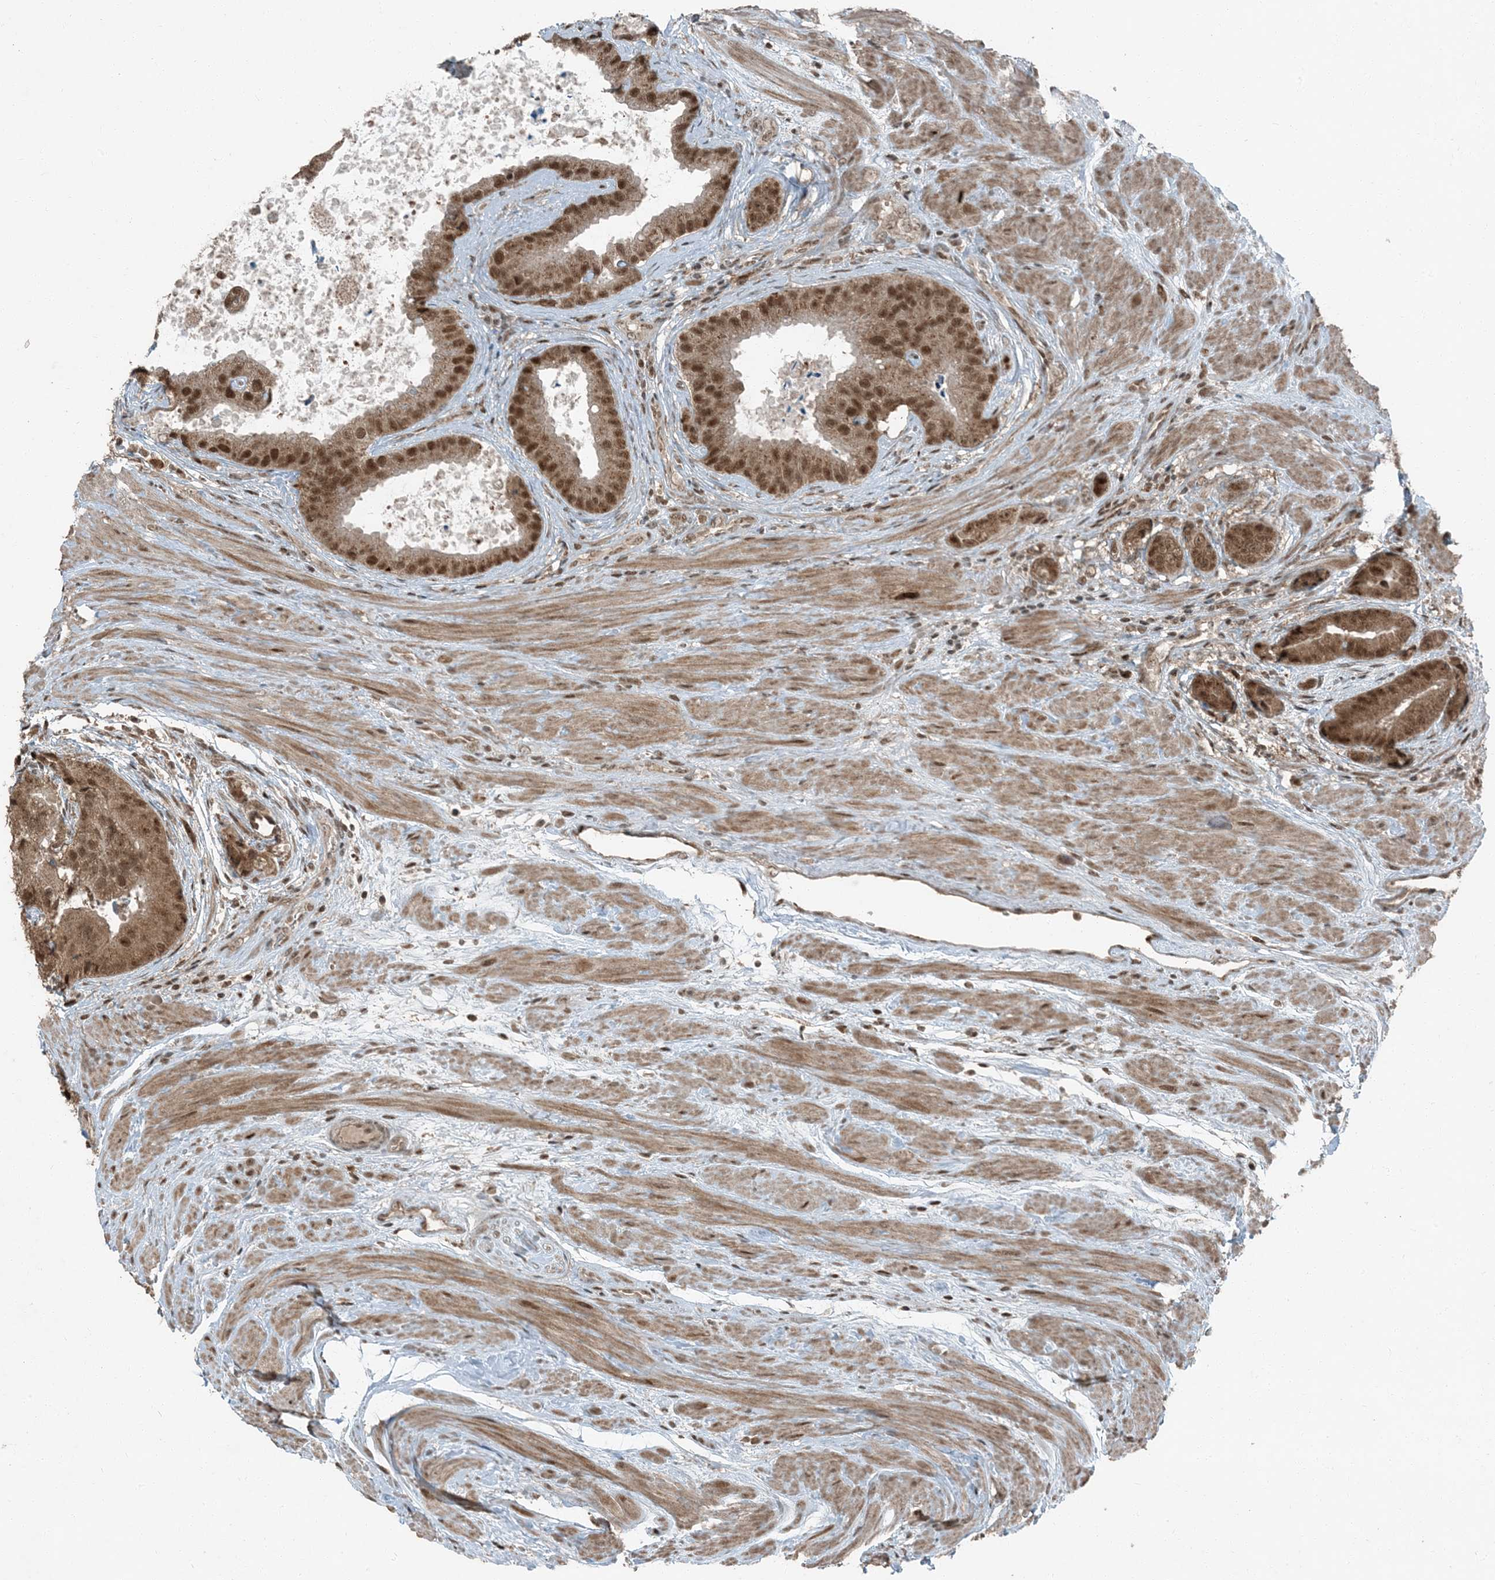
{"staining": {"intensity": "moderate", "quantity": ">75%", "location": "cytoplasmic/membranous,nuclear"}, "tissue": "prostate cancer", "cell_type": "Tumor cells", "image_type": "cancer", "snomed": [{"axis": "morphology", "description": "Adenocarcinoma, High grade"}, {"axis": "topography", "description": "Prostate"}], "caption": "An immunohistochemistry image of neoplastic tissue is shown. Protein staining in brown highlights moderate cytoplasmic/membranous and nuclear positivity in prostate cancer (high-grade adenocarcinoma) within tumor cells.", "gene": "TRAPPC12", "patient": {"sex": "male", "age": 70}}